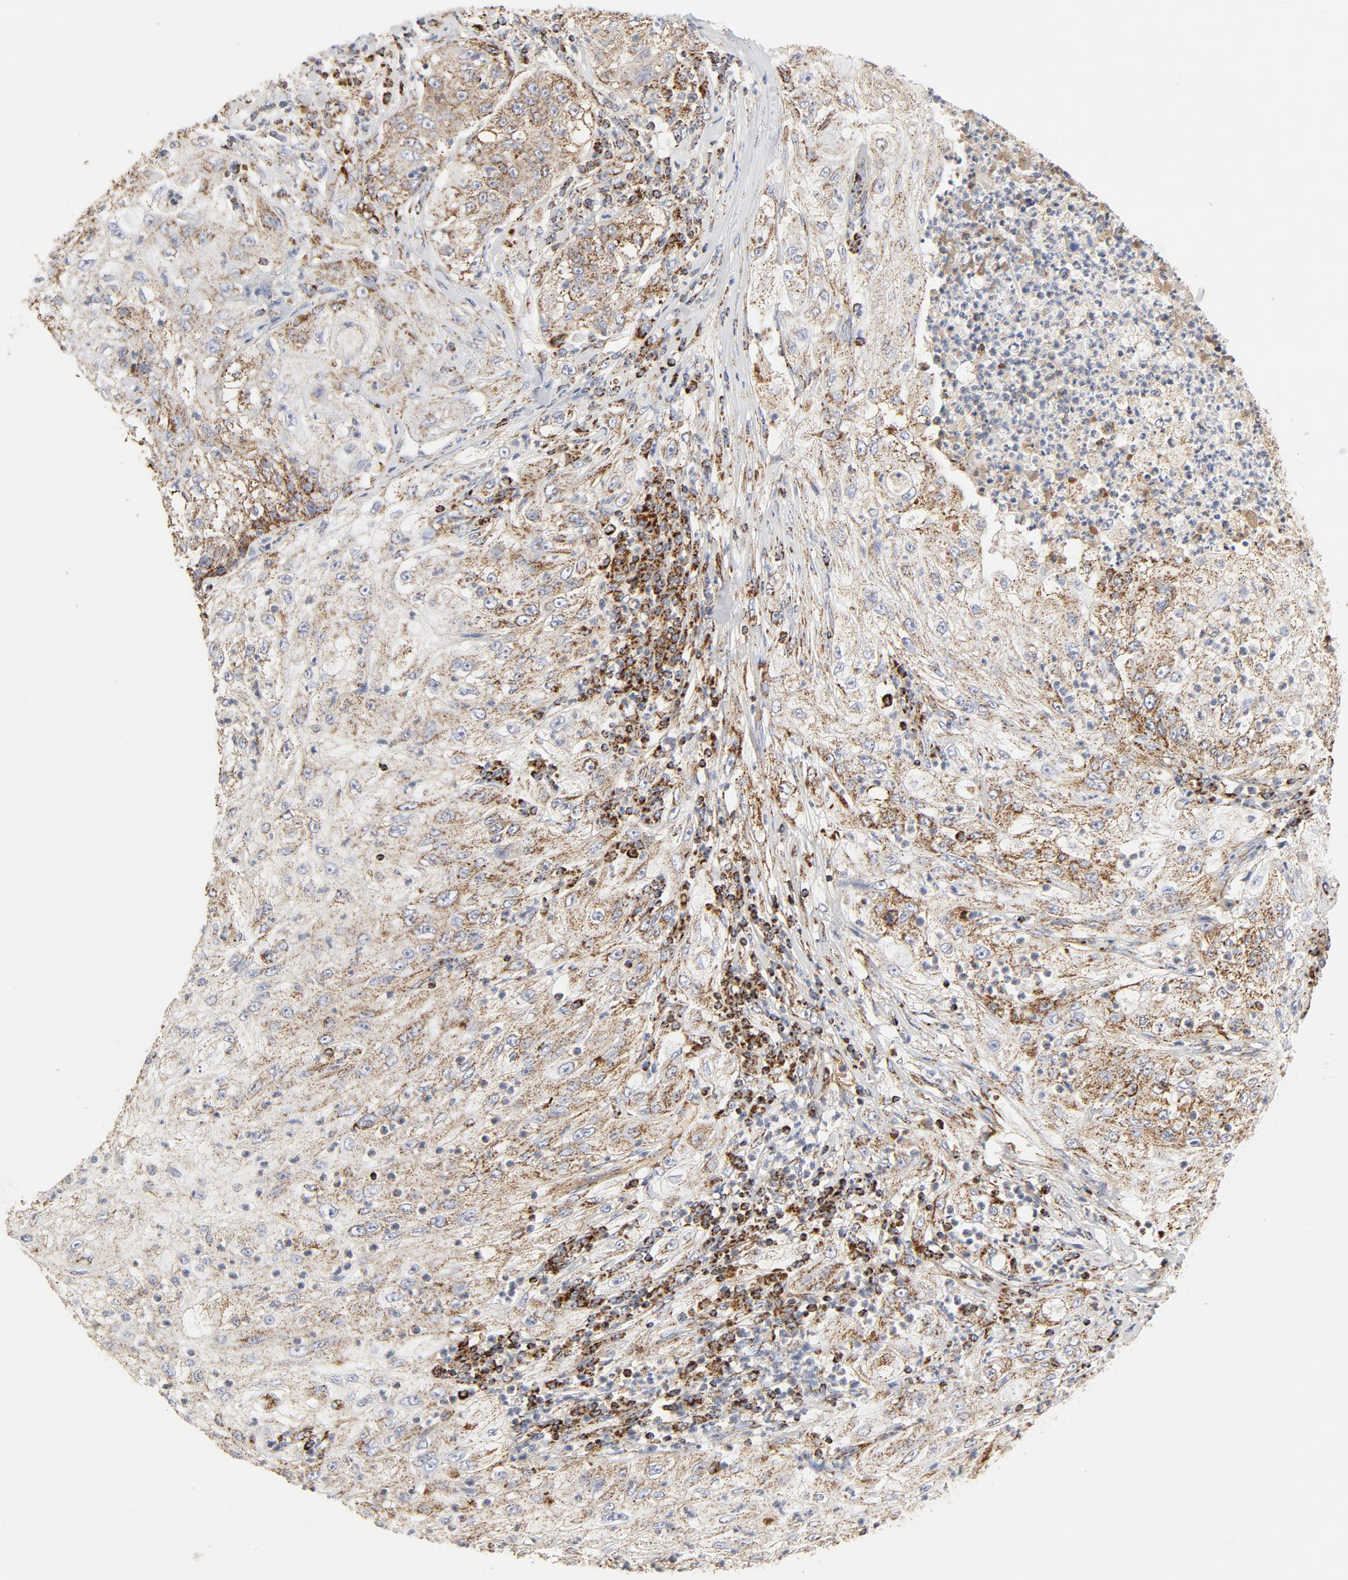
{"staining": {"intensity": "moderate", "quantity": "25%-75%", "location": "cytoplasmic/membranous"}, "tissue": "lung cancer", "cell_type": "Tumor cells", "image_type": "cancer", "snomed": [{"axis": "morphology", "description": "Inflammation, NOS"}, {"axis": "morphology", "description": "Squamous cell carcinoma, NOS"}, {"axis": "topography", "description": "Lymph node"}, {"axis": "topography", "description": "Soft tissue"}, {"axis": "topography", "description": "Lung"}], "caption": "Moderate cytoplasmic/membranous positivity is present in approximately 25%-75% of tumor cells in lung cancer. (Stains: DAB in brown, nuclei in blue, Microscopy: brightfield microscopy at high magnification).", "gene": "PCNX4", "patient": {"sex": "male", "age": 66}}